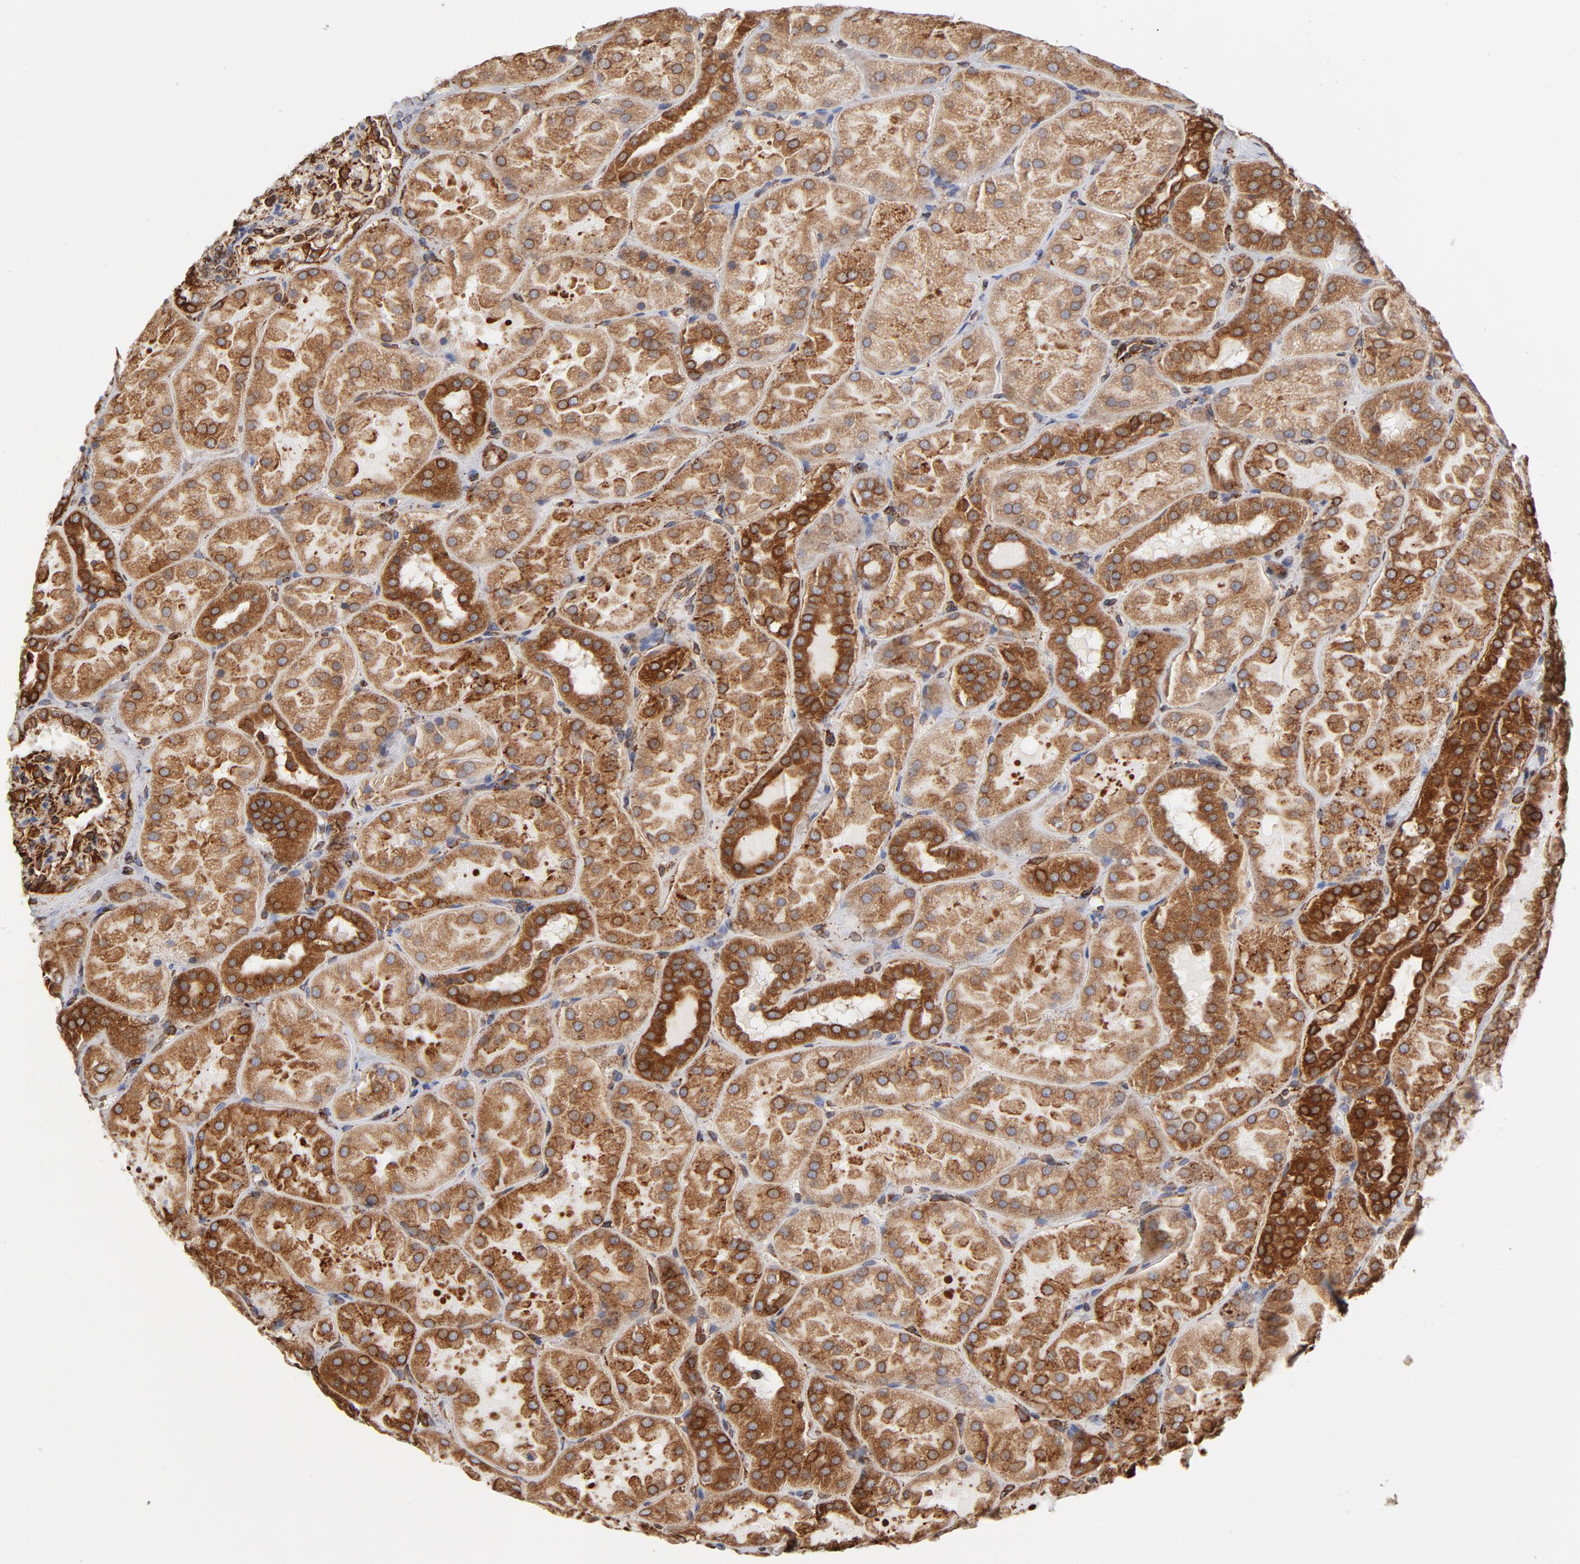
{"staining": {"intensity": "strong", "quantity": ">75%", "location": "cytoplasmic/membranous"}, "tissue": "kidney", "cell_type": "Cells in glomeruli", "image_type": "normal", "snomed": [{"axis": "morphology", "description": "Normal tissue, NOS"}, {"axis": "topography", "description": "Kidney"}], "caption": "Strong cytoplasmic/membranous staining is present in approximately >75% of cells in glomeruli in normal kidney.", "gene": "CANX", "patient": {"sex": "male", "age": 28}}